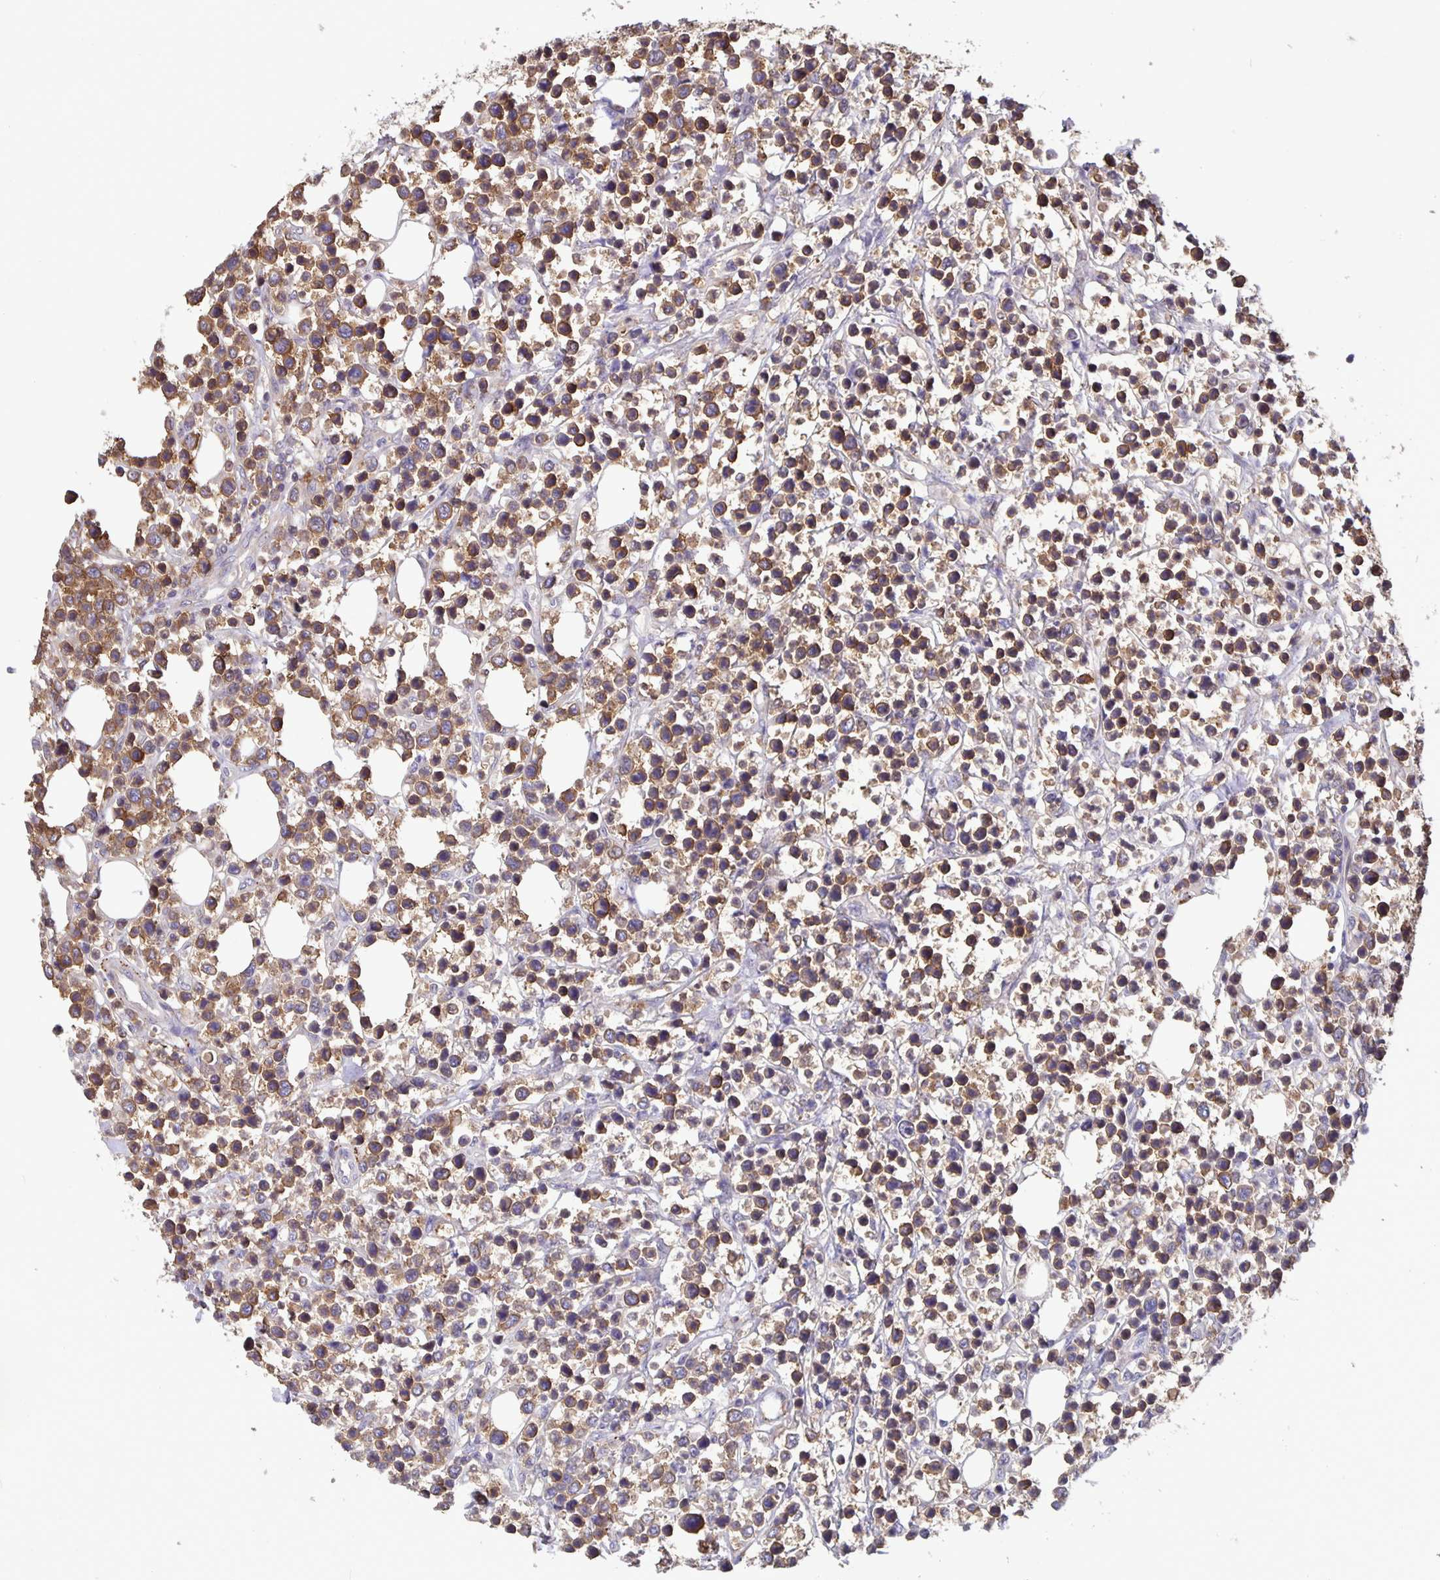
{"staining": {"intensity": "moderate", "quantity": ">75%", "location": "cytoplasmic/membranous"}, "tissue": "lymphoma", "cell_type": "Tumor cells", "image_type": "cancer", "snomed": [{"axis": "morphology", "description": "Malignant lymphoma, non-Hodgkin's type, Low grade"}, {"axis": "topography", "description": "Lymph node"}], "caption": "Immunohistochemistry (IHC) of human low-grade malignant lymphoma, non-Hodgkin's type demonstrates medium levels of moderate cytoplasmic/membranous positivity in about >75% of tumor cells.", "gene": "FEM1C", "patient": {"sex": "male", "age": 60}}